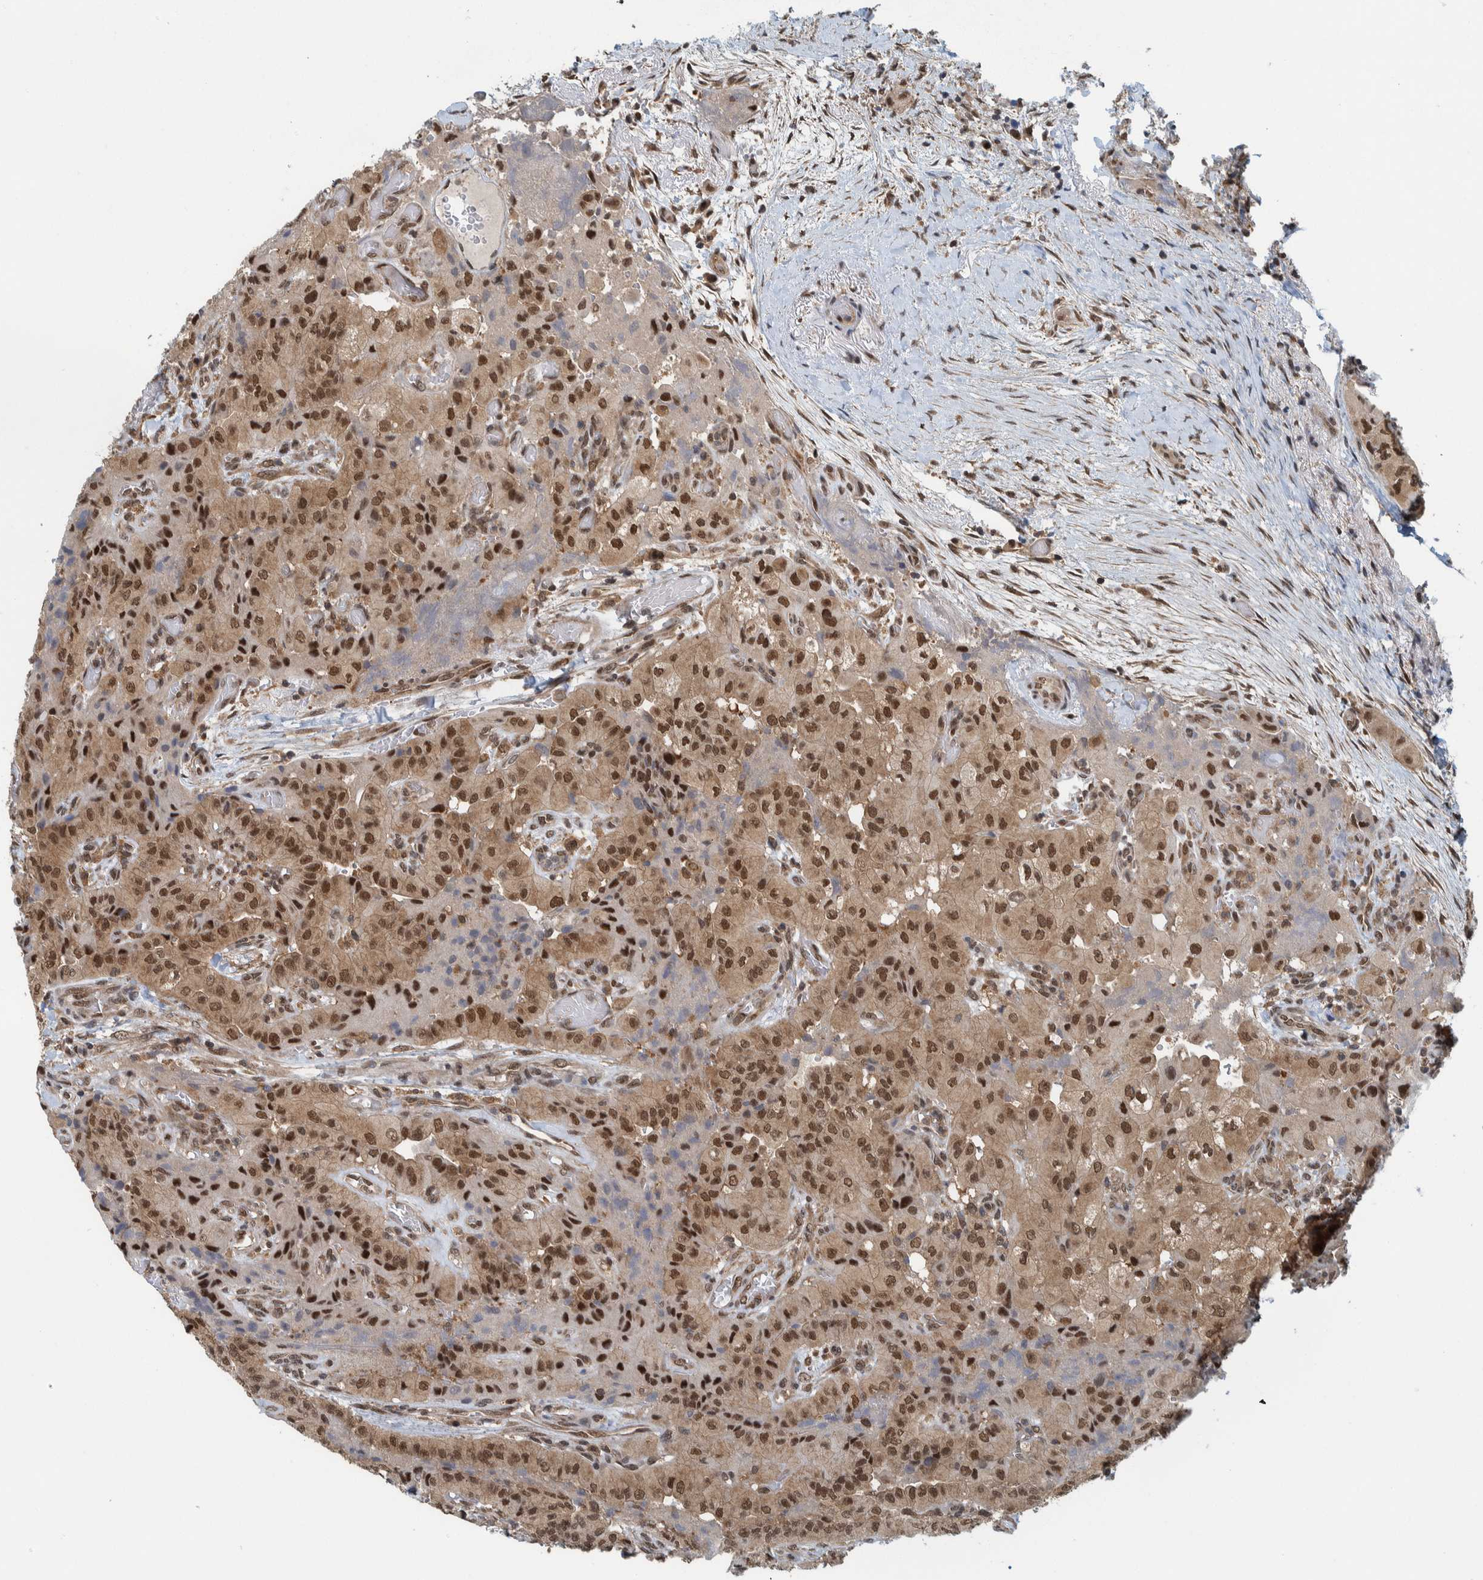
{"staining": {"intensity": "strong", "quantity": ">75%", "location": "nuclear"}, "tissue": "thyroid cancer", "cell_type": "Tumor cells", "image_type": "cancer", "snomed": [{"axis": "morphology", "description": "Papillary adenocarcinoma, NOS"}, {"axis": "topography", "description": "Thyroid gland"}], "caption": "Thyroid cancer (papillary adenocarcinoma) stained with a brown dye exhibits strong nuclear positive positivity in about >75% of tumor cells.", "gene": "COPS3", "patient": {"sex": "female", "age": 59}}